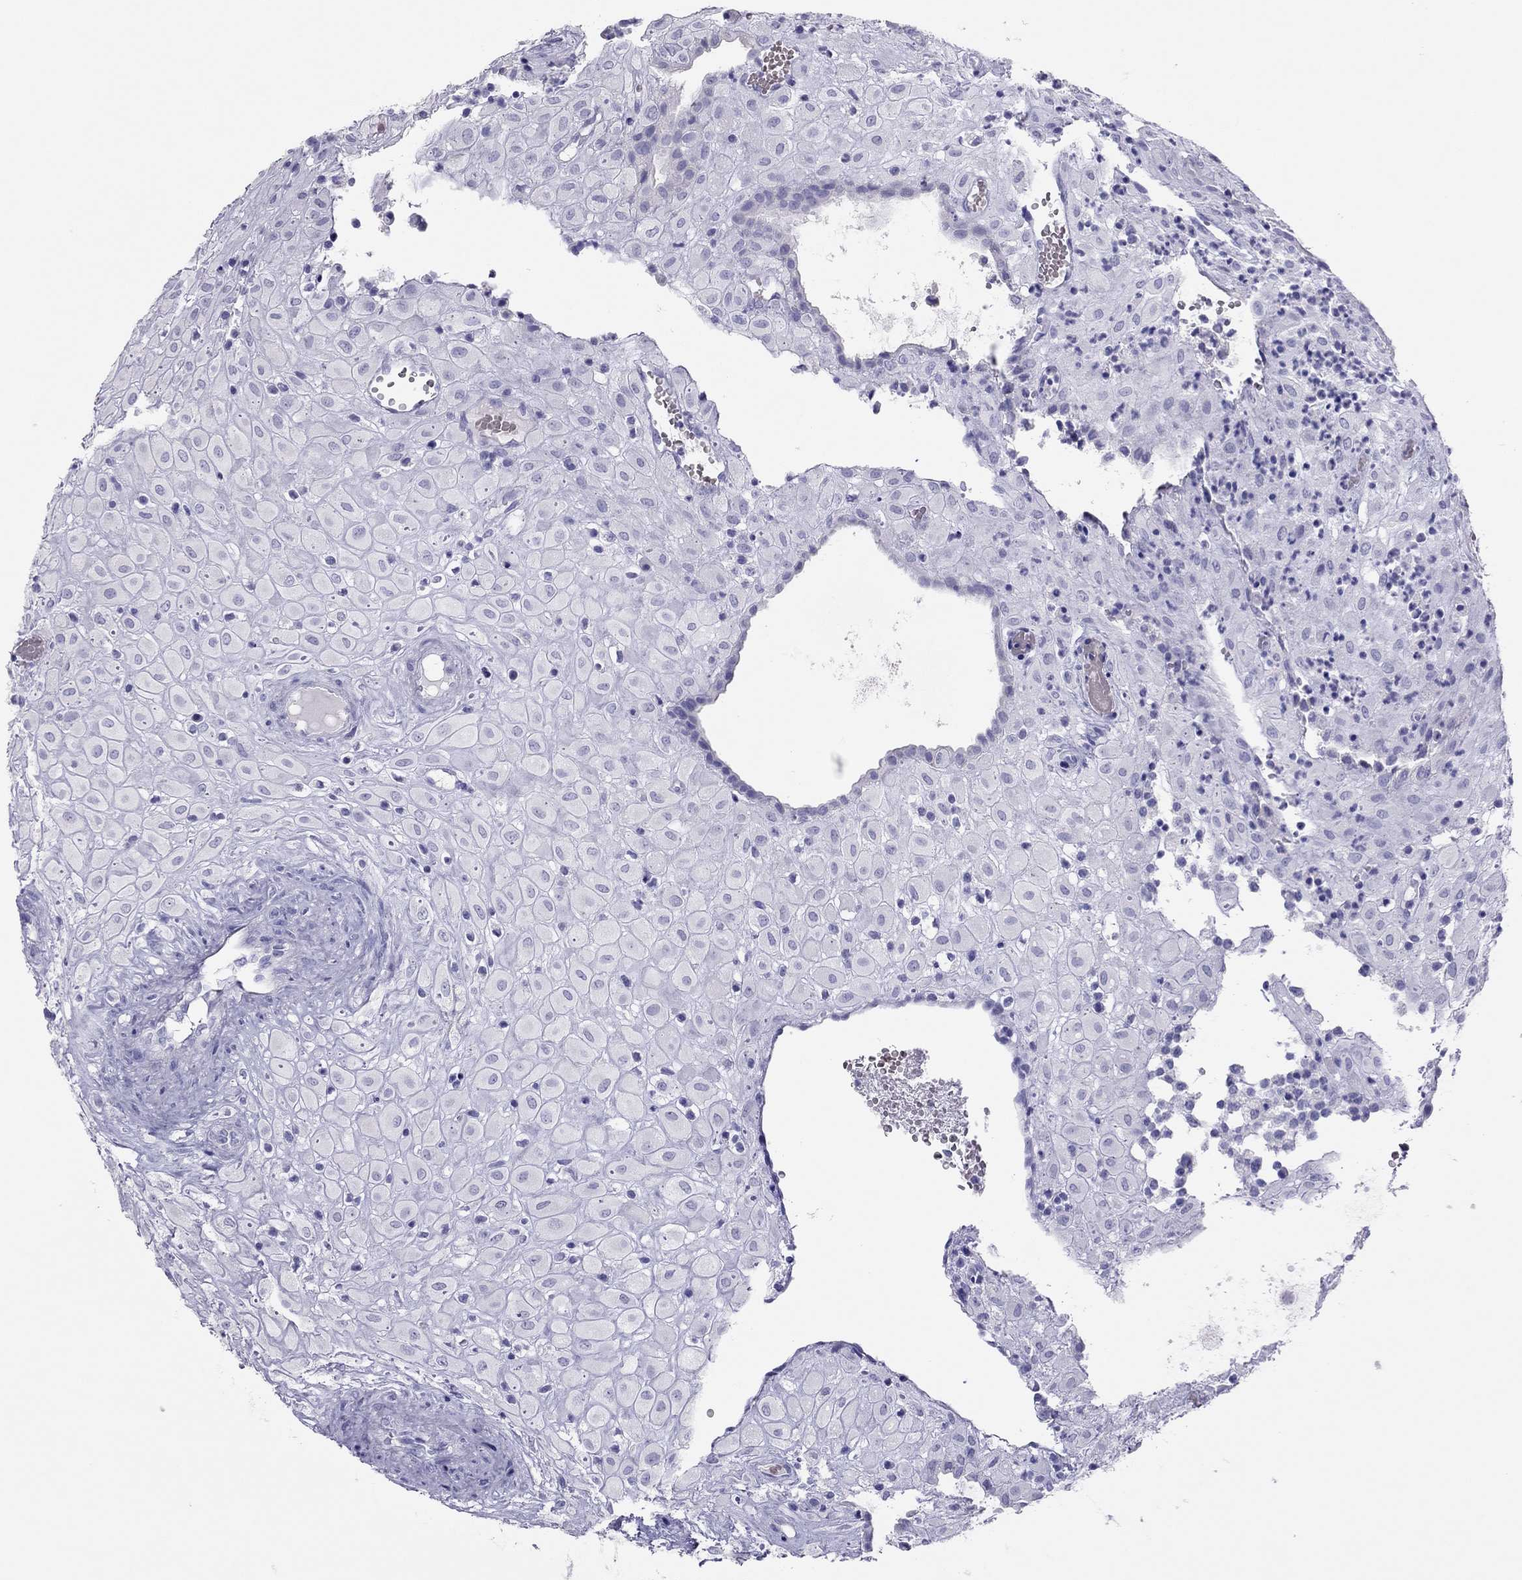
{"staining": {"intensity": "negative", "quantity": "none", "location": "none"}, "tissue": "placenta", "cell_type": "Decidual cells", "image_type": "normal", "snomed": [{"axis": "morphology", "description": "Normal tissue, NOS"}, {"axis": "topography", "description": "Placenta"}], "caption": "High power microscopy histopathology image of an IHC micrograph of benign placenta, revealing no significant staining in decidual cells.", "gene": "TSHB", "patient": {"sex": "female", "age": 24}}